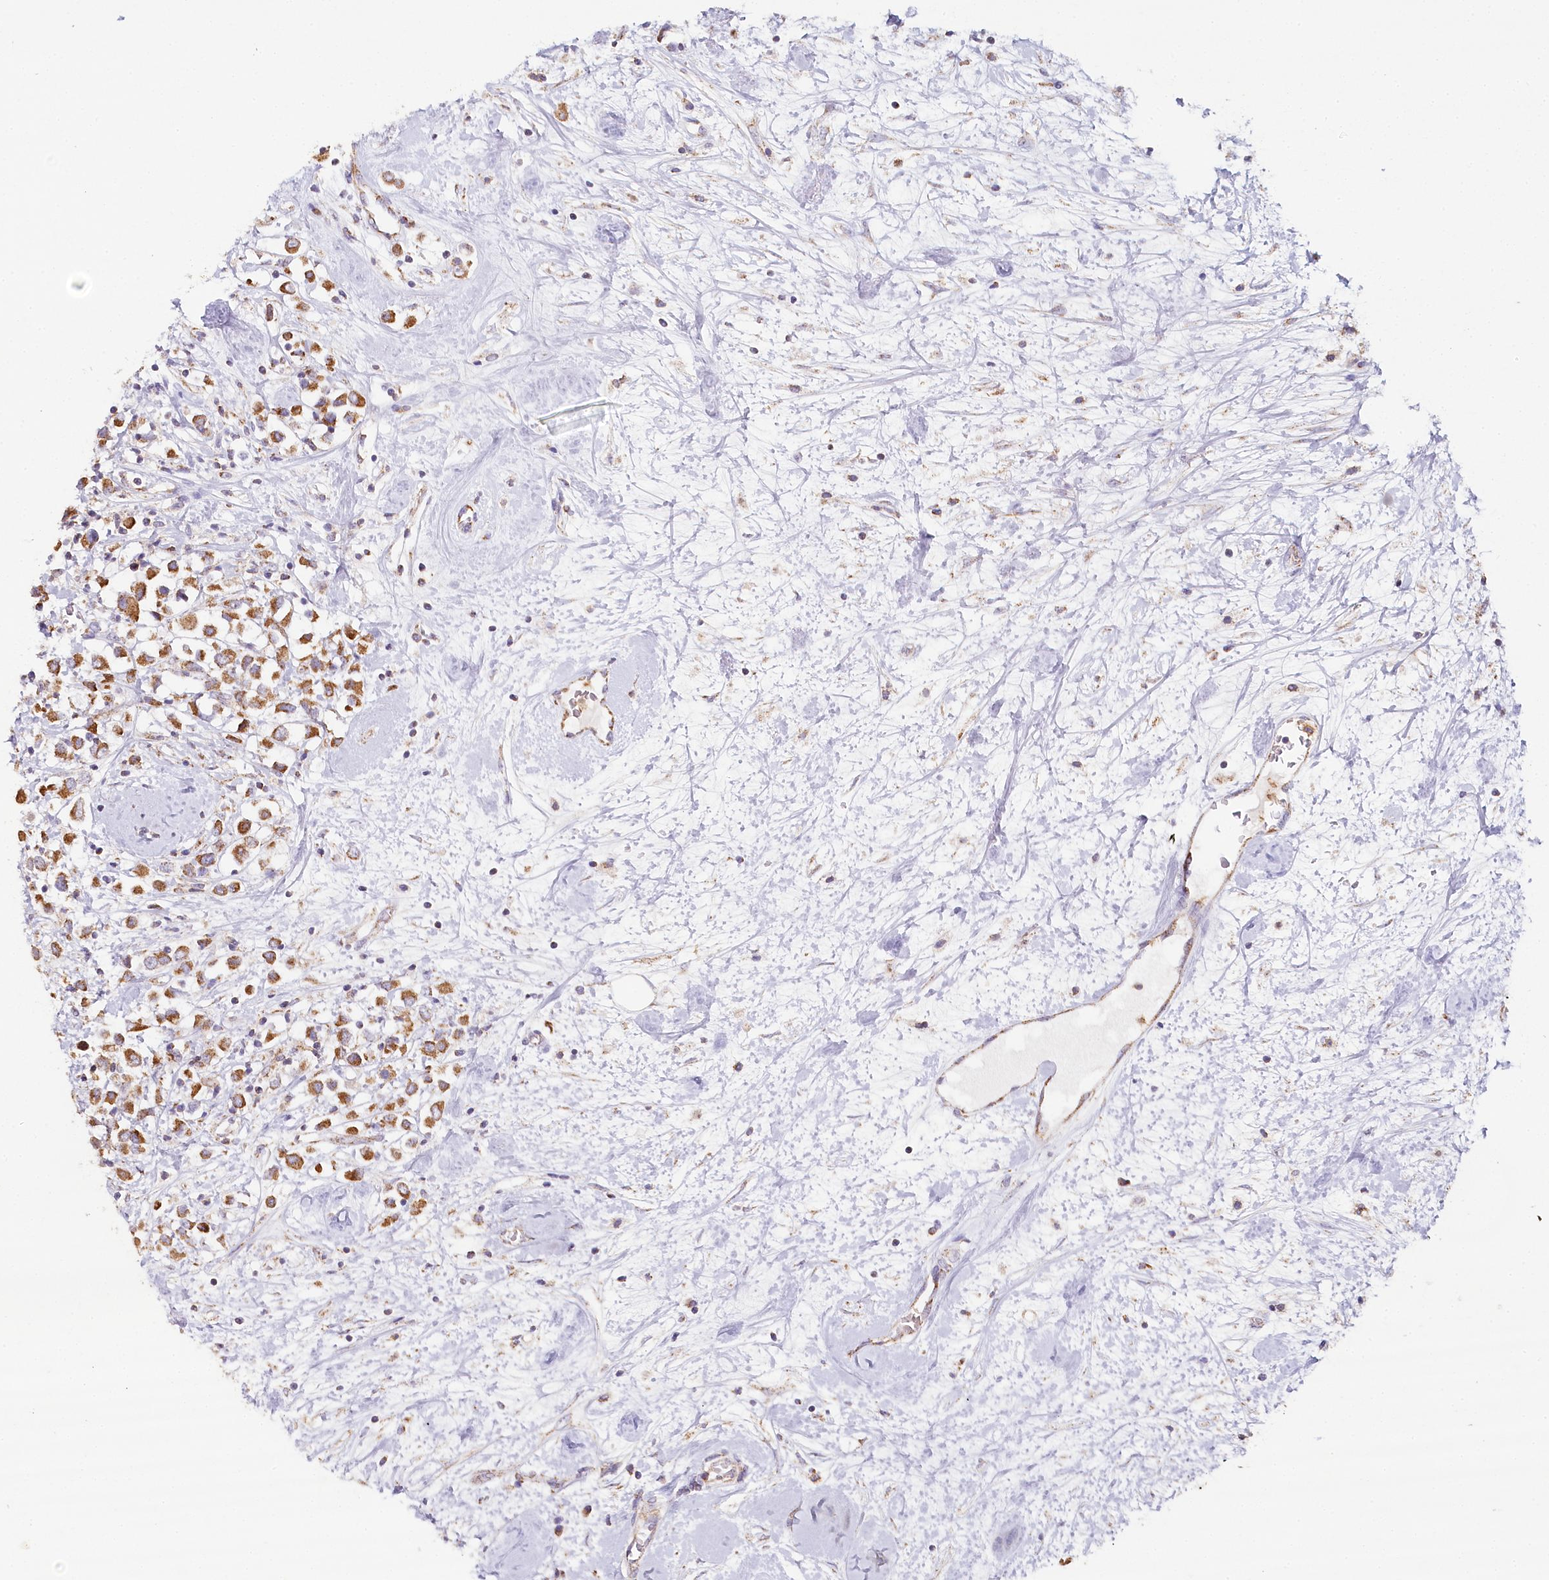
{"staining": {"intensity": "moderate", "quantity": ">75%", "location": "cytoplasmic/membranous"}, "tissue": "breast cancer", "cell_type": "Tumor cells", "image_type": "cancer", "snomed": [{"axis": "morphology", "description": "Duct carcinoma"}, {"axis": "topography", "description": "Breast"}], "caption": "An immunohistochemistry (IHC) micrograph of neoplastic tissue is shown. Protein staining in brown labels moderate cytoplasmic/membranous positivity in breast intraductal carcinoma within tumor cells.", "gene": "MMP25", "patient": {"sex": "female", "age": 61}}